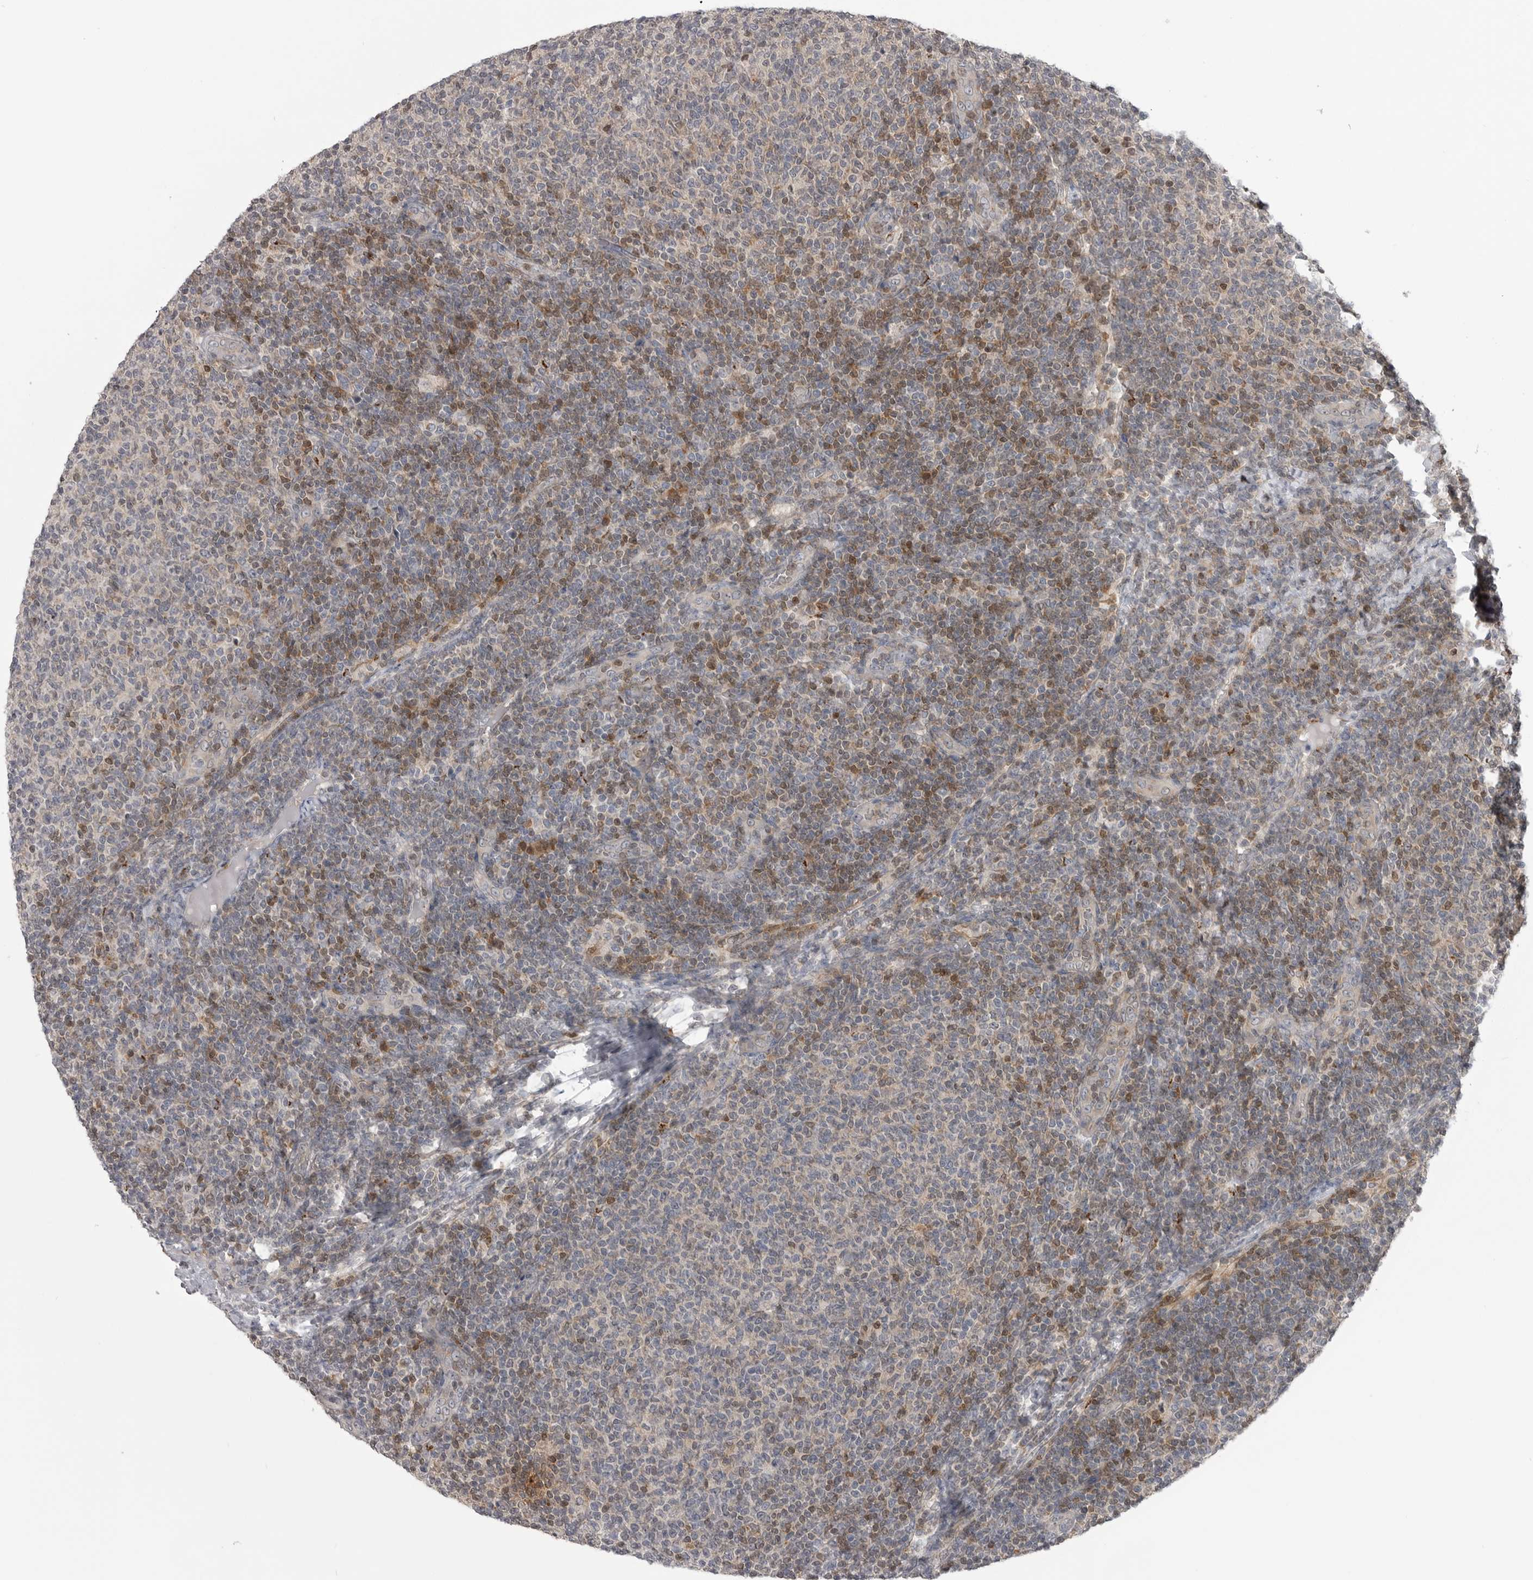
{"staining": {"intensity": "negative", "quantity": "none", "location": "none"}, "tissue": "lymphoma", "cell_type": "Tumor cells", "image_type": "cancer", "snomed": [{"axis": "morphology", "description": "Malignant lymphoma, non-Hodgkin's type, Low grade"}, {"axis": "topography", "description": "Lymph node"}], "caption": "An IHC image of lymphoma is shown. There is no staining in tumor cells of lymphoma.", "gene": "MAPK13", "patient": {"sex": "male", "age": 66}}